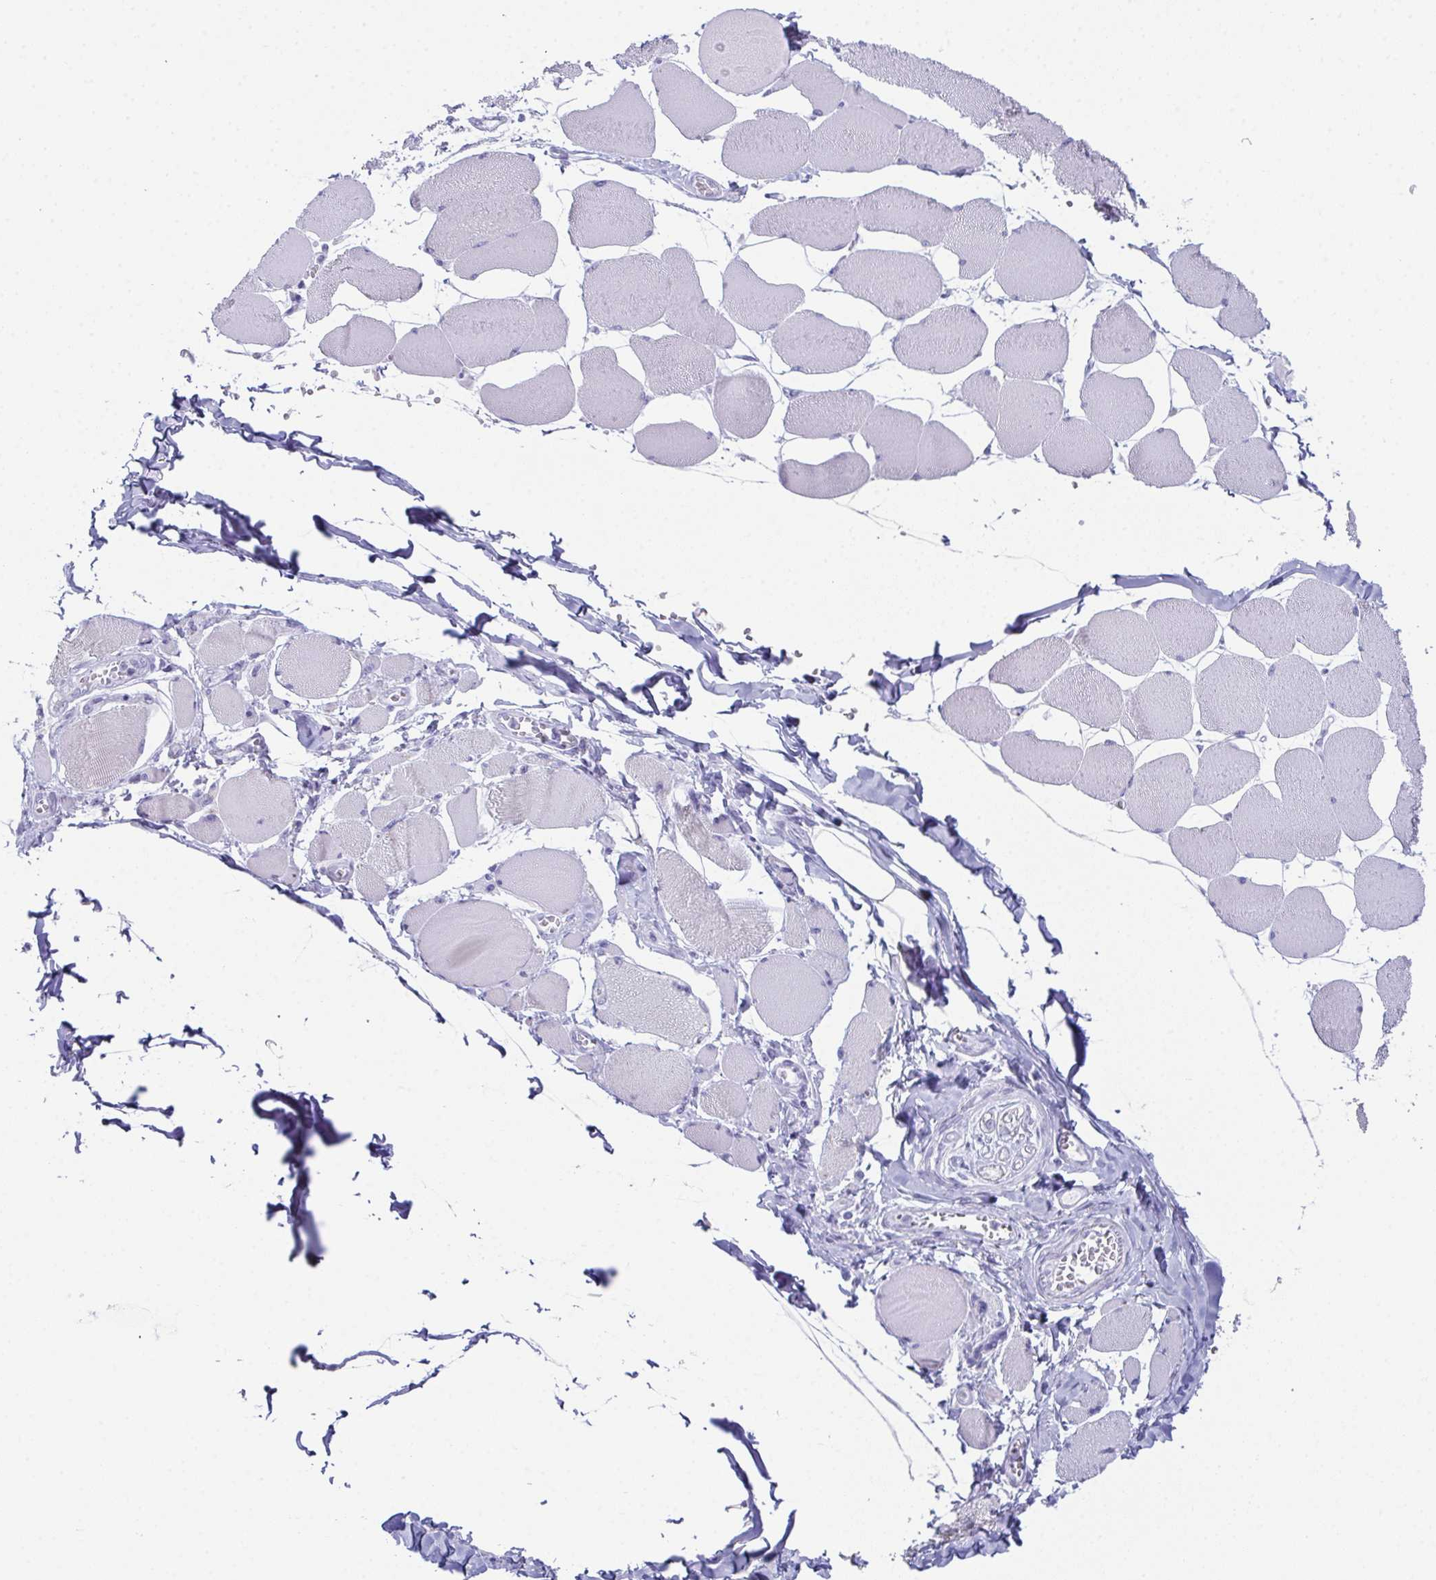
{"staining": {"intensity": "negative", "quantity": "none", "location": "none"}, "tissue": "skeletal muscle", "cell_type": "Myocytes", "image_type": "normal", "snomed": [{"axis": "morphology", "description": "Normal tissue, NOS"}, {"axis": "topography", "description": "Skeletal muscle"}], "caption": "High magnification brightfield microscopy of benign skeletal muscle stained with DAB (brown) and counterstained with hematoxylin (blue): myocytes show no significant staining. Nuclei are stained in blue.", "gene": "TEX19", "patient": {"sex": "female", "age": 75}}